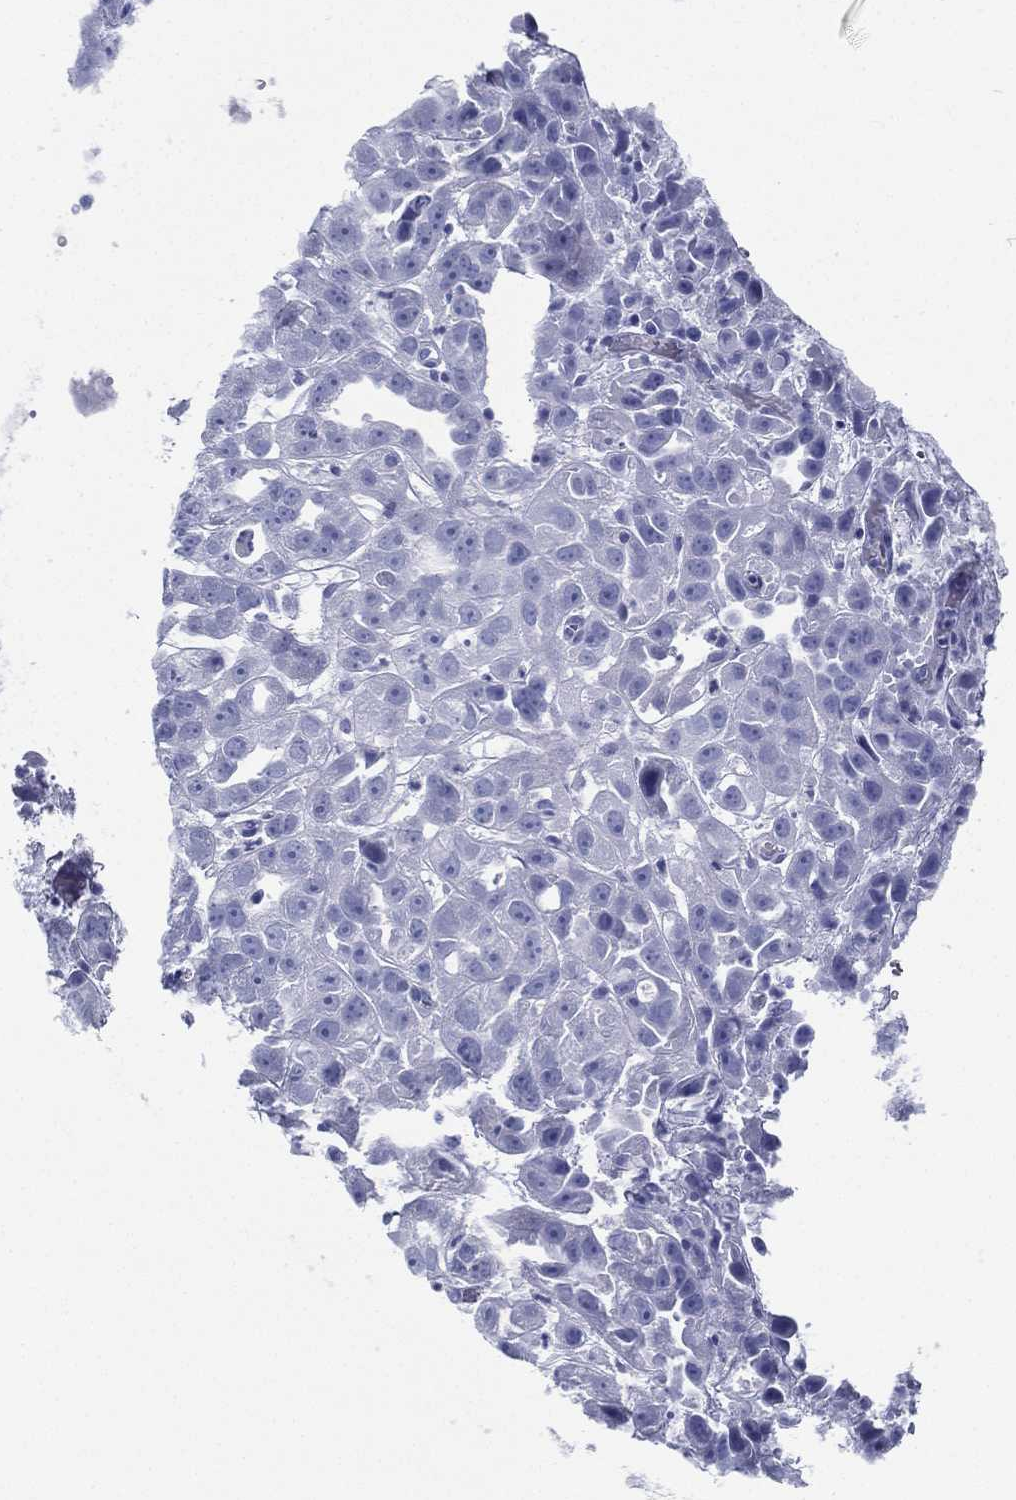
{"staining": {"intensity": "negative", "quantity": "none", "location": "none"}, "tissue": "urothelial cancer", "cell_type": "Tumor cells", "image_type": "cancer", "snomed": [{"axis": "morphology", "description": "Urothelial carcinoma, High grade"}, {"axis": "topography", "description": "Urinary bladder"}], "caption": "High-grade urothelial carcinoma stained for a protein using IHC reveals no staining tumor cells.", "gene": "RSPH4A", "patient": {"sex": "female", "age": 41}}